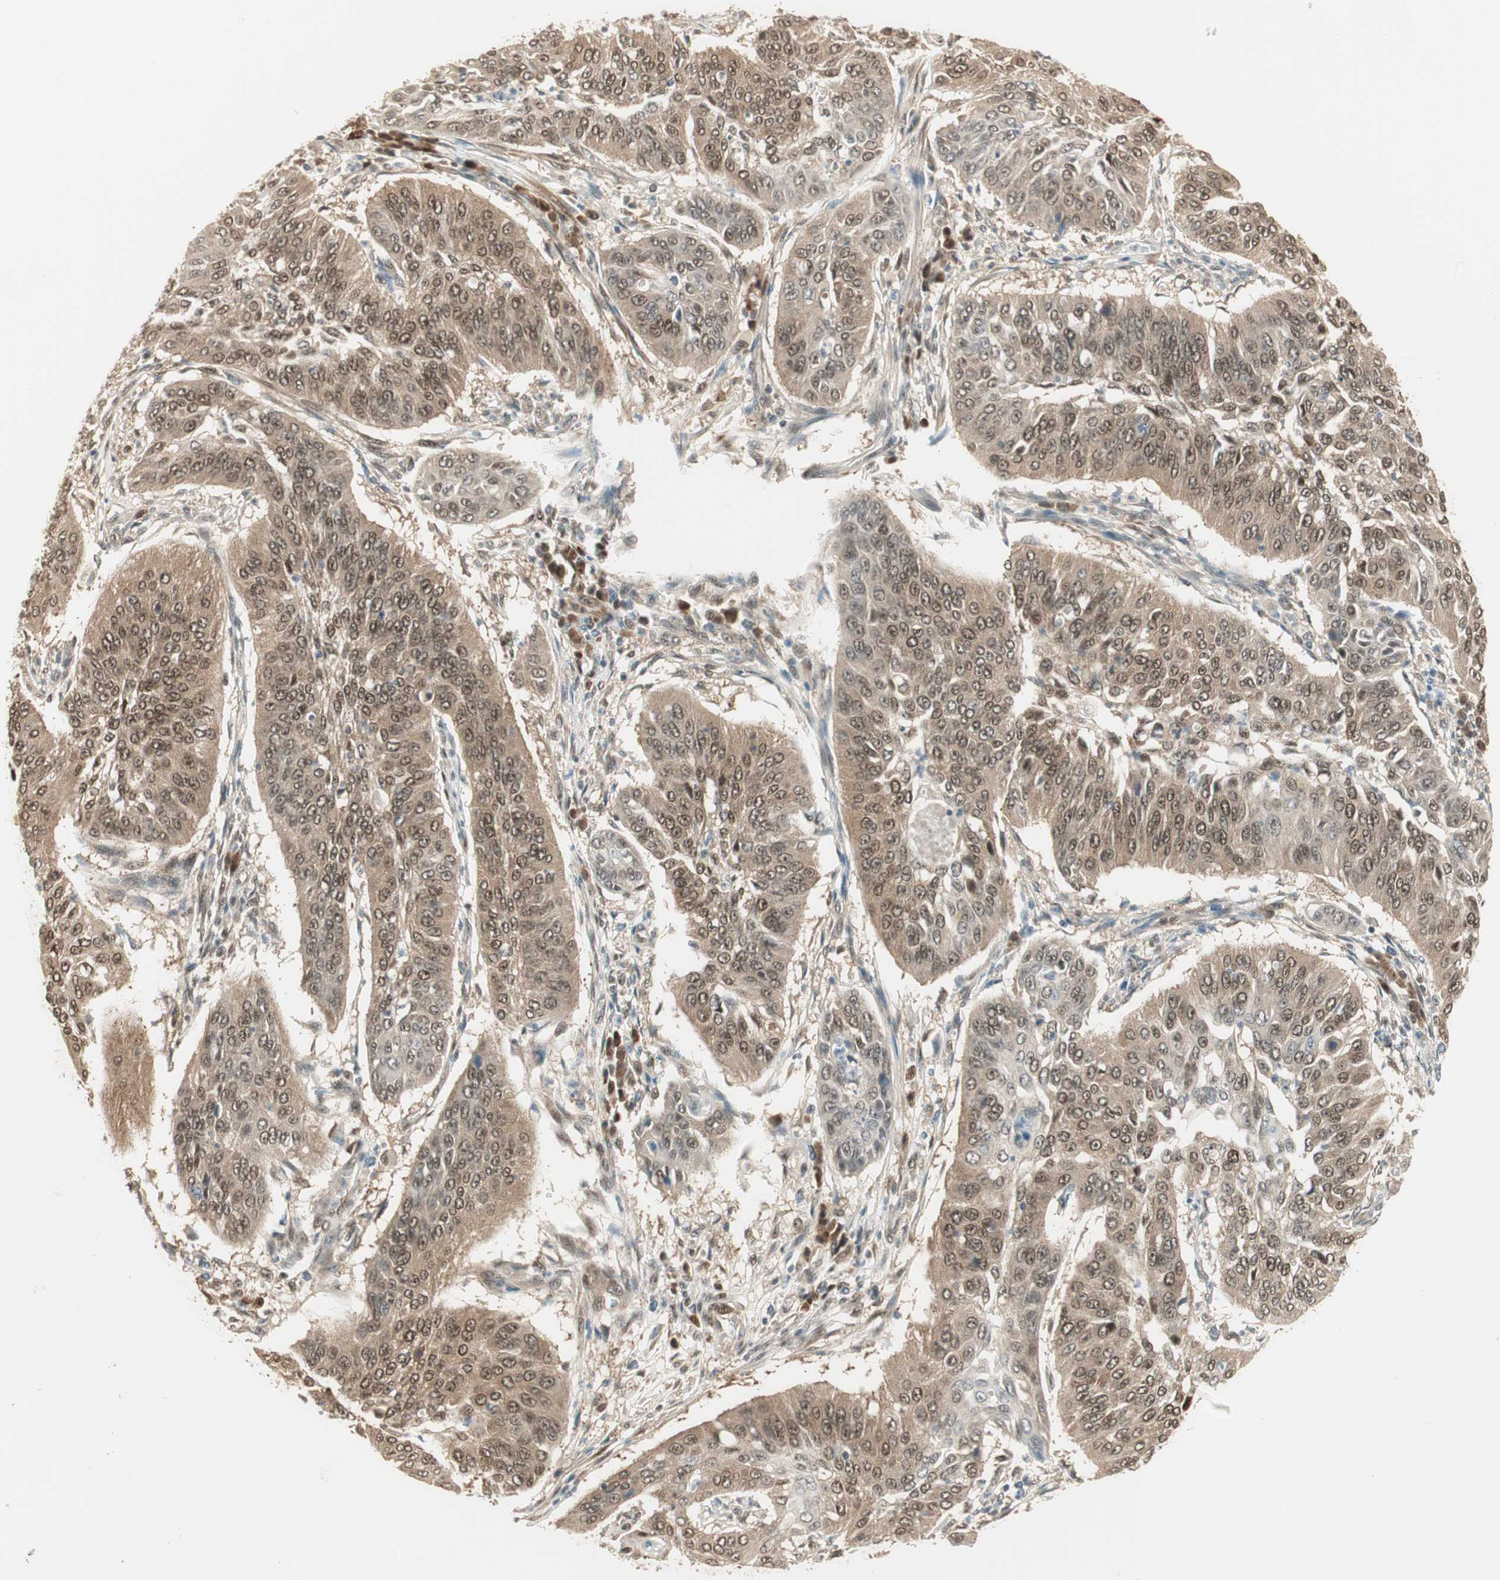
{"staining": {"intensity": "weak", "quantity": ">75%", "location": "cytoplasmic/membranous"}, "tissue": "cervical cancer", "cell_type": "Tumor cells", "image_type": "cancer", "snomed": [{"axis": "morphology", "description": "Normal tissue, NOS"}, {"axis": "morphology", "description": "Squamous cell carcinoma, NOS"}, {"axis": "topography", "description": "Cervix"}], "caption": "Tumor cells demonstrate weak cytoplasmic/membranous positivity in about >75% of cells in cervical squamous cell carcinoma. (brown staining indicates protein expression, while blue staining denotes nuclei).", "gene": "IPO5", "patient": {"sex": "female", "age": 39}}